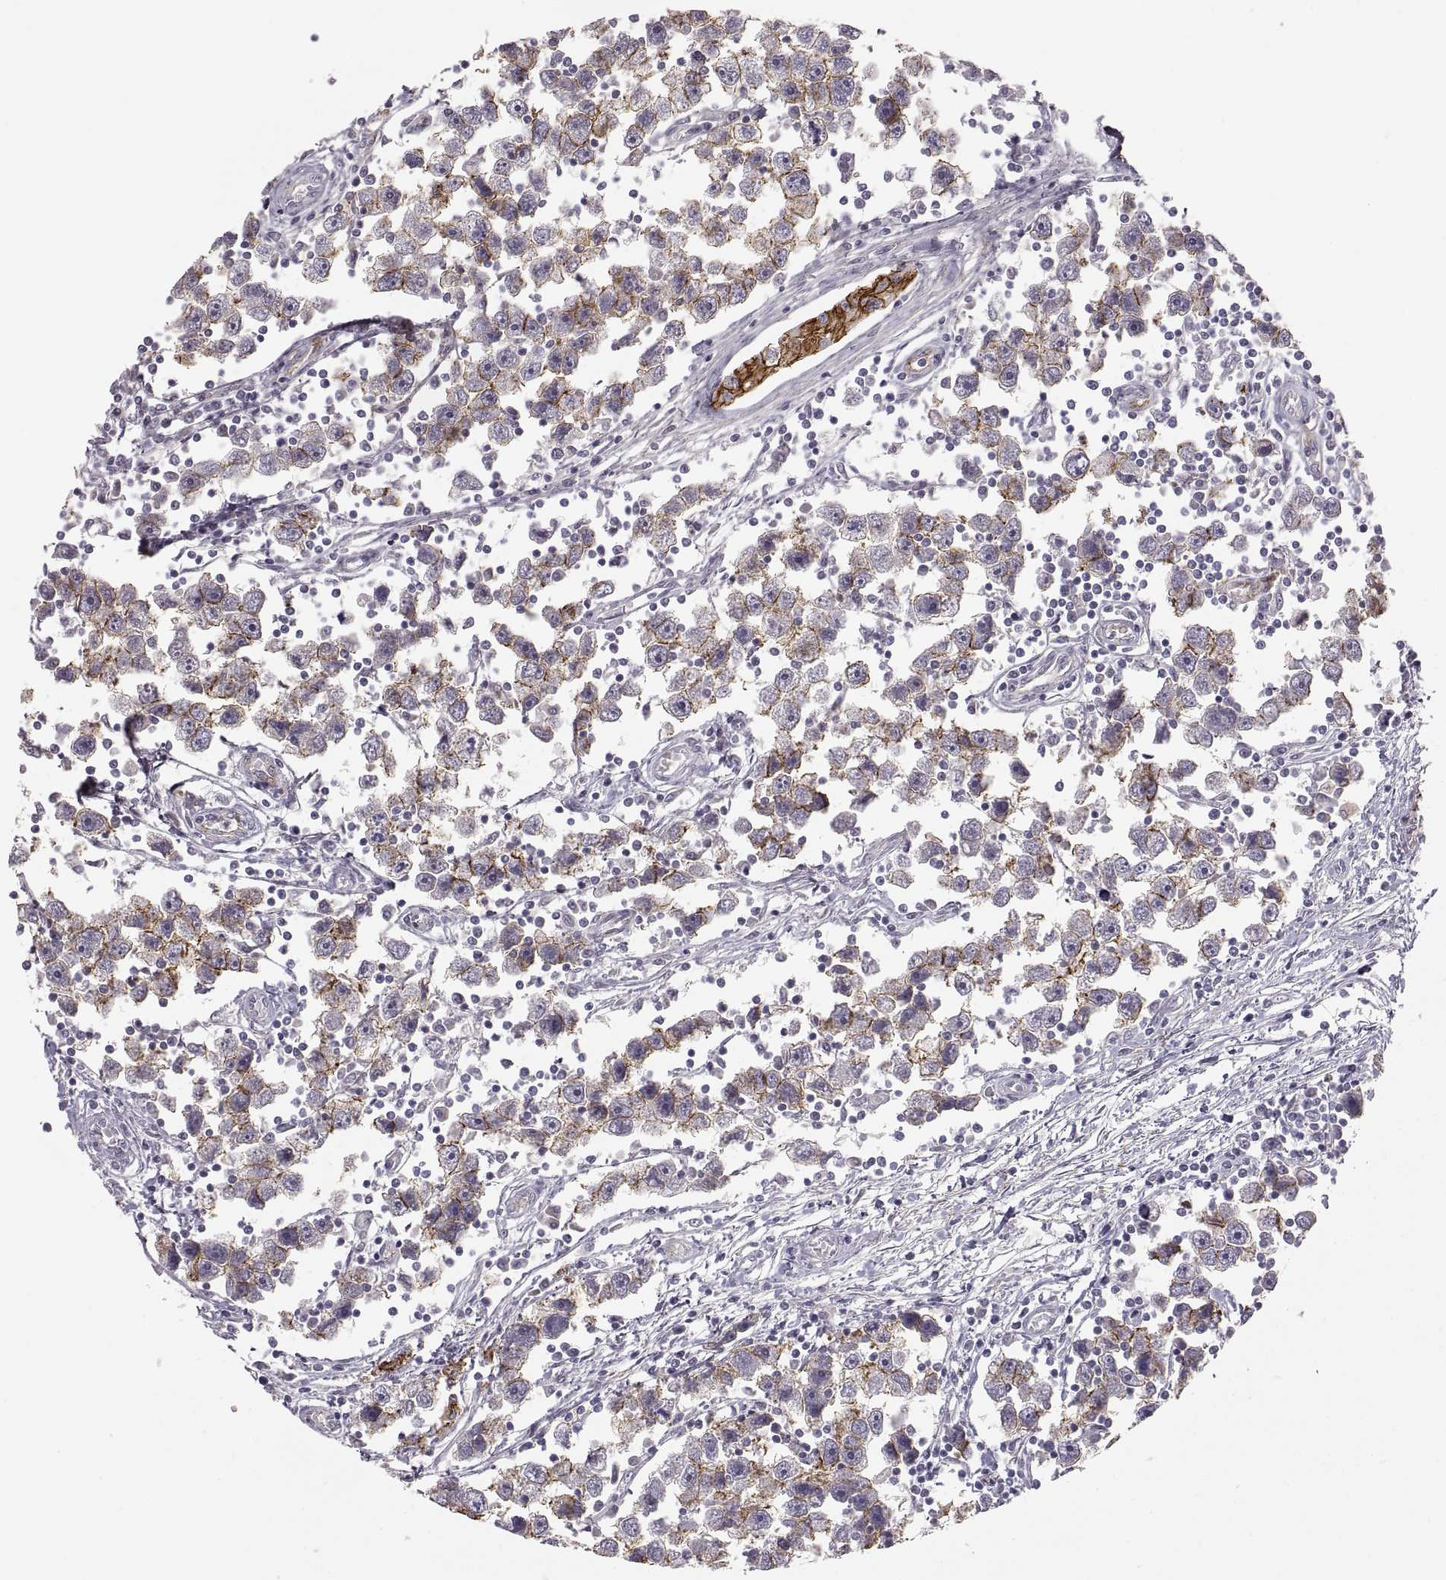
{"staining": {"intensity": "strong", "quantity": "25%-75%", "location": "cytoplasmic/membranous"}, "tissue": "testis cancer", "cell_type": "Tumor cells", "image_type": "cancer", "snomed": [{"axis": "morphology", "description": "Seminoma, NOS"}, {"axis": "topography", "description": "Testis"}], "caption": "Immunohistochemistry image of testis cancer stained for a protein (brown), which demonstrates high levels of strong cytoplasmic/membranous staining in approximately 25%-75% of tumor cells.", "gene": "CDH2", "patient": {"sex": "male", "age": 30}}